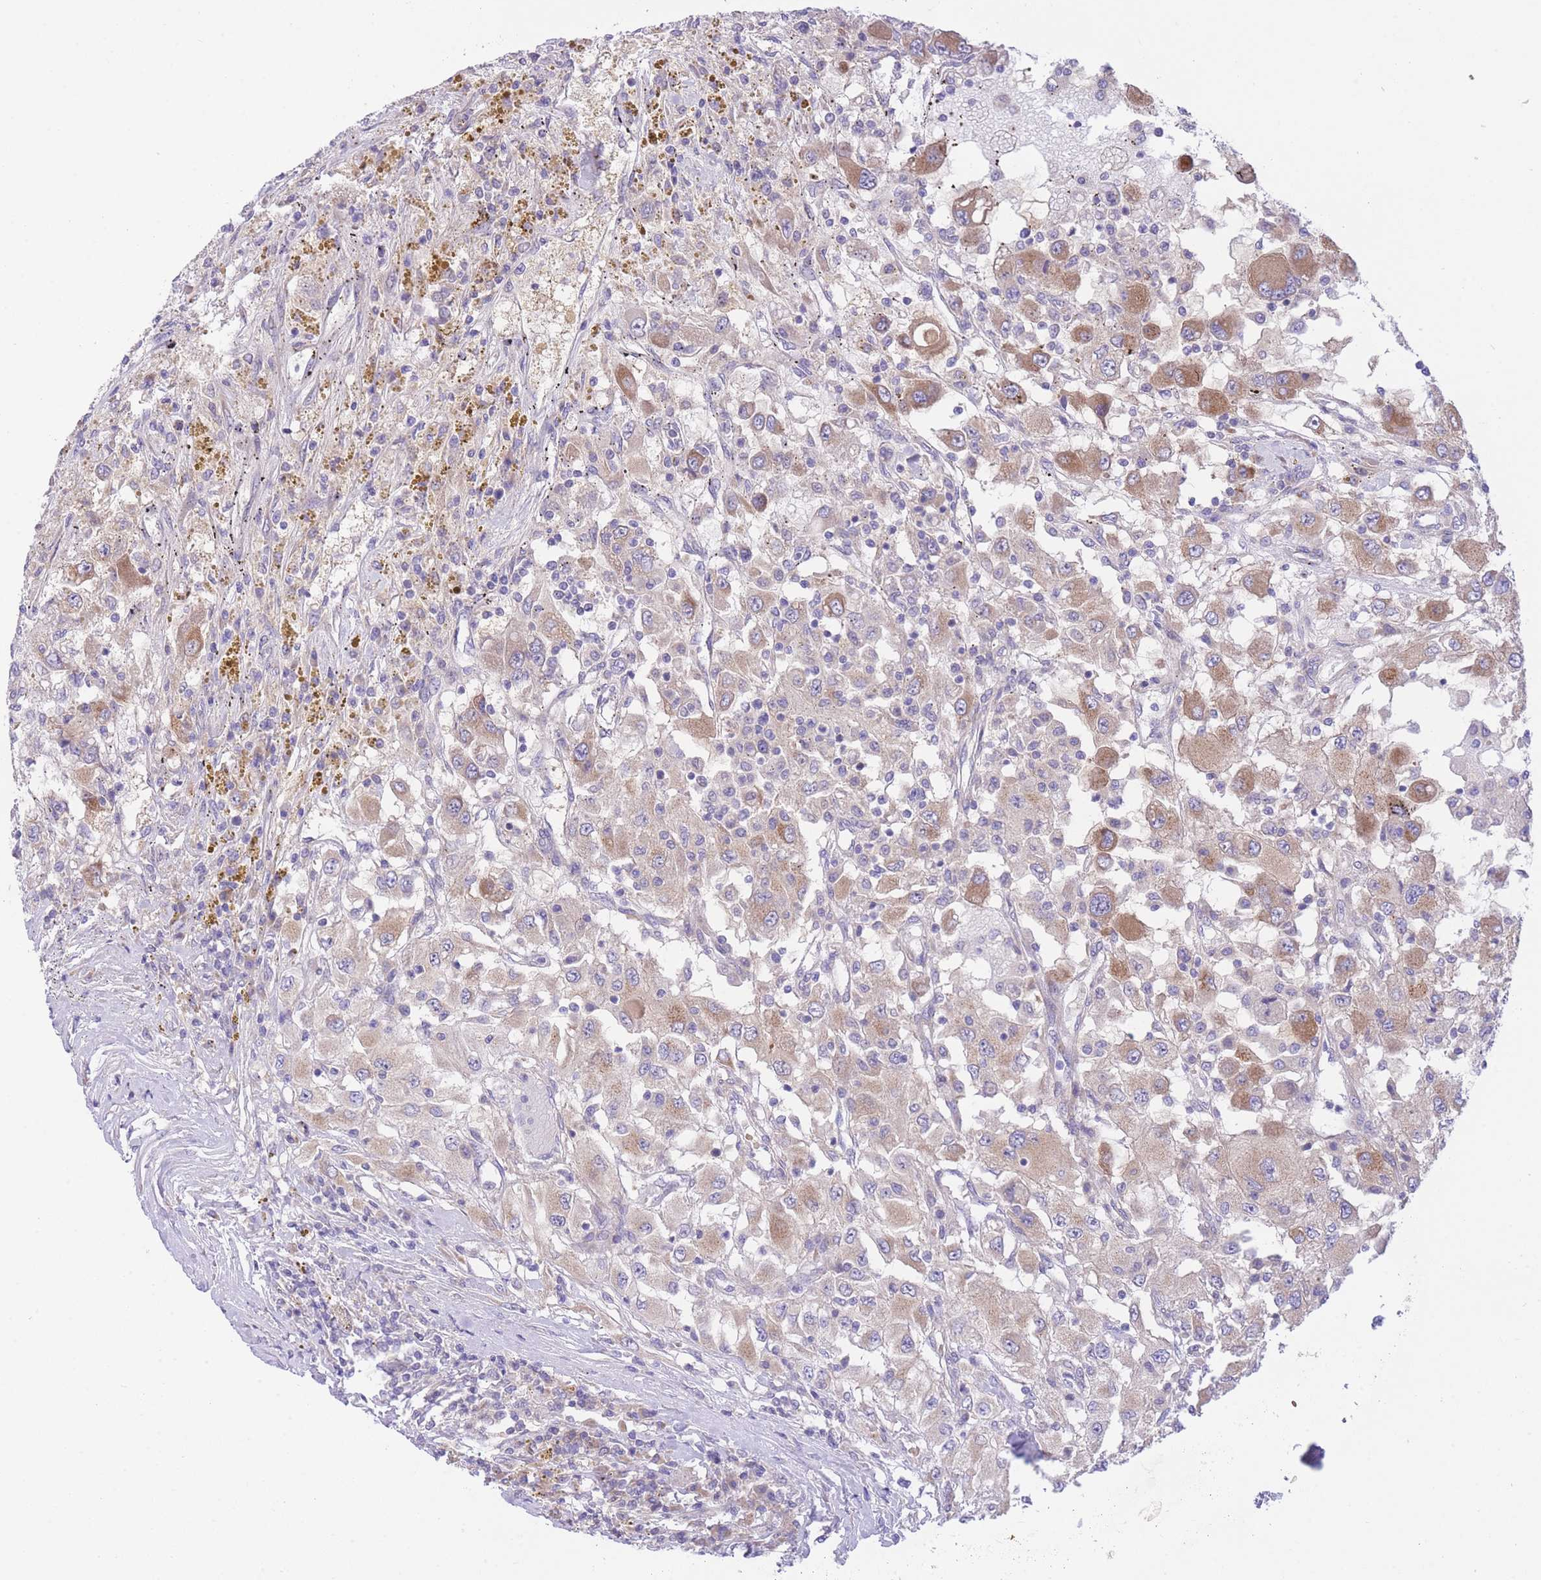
{"staining": {"intensity": "moderate", "quantity": "25%-75%", "location": "cytoplasmic/membranous"}, "tissue": "renal cancer", "cell_type": "Tumor cells", "image_type": "cancer", "snomed": [{"axis": "morphology", "description": "Adenocarcinoma, NOS"}, {"axis": "topography", "description": "Kidney"}], "caption": "Renal cancer was stained to show a protein in brown. There is medium levels of moderate cytoplasmic/membranous positivity in about 25%-75% of tumor cells.", "gene": "CHAC1", "patient": {"sex": "female", "age": 67}}